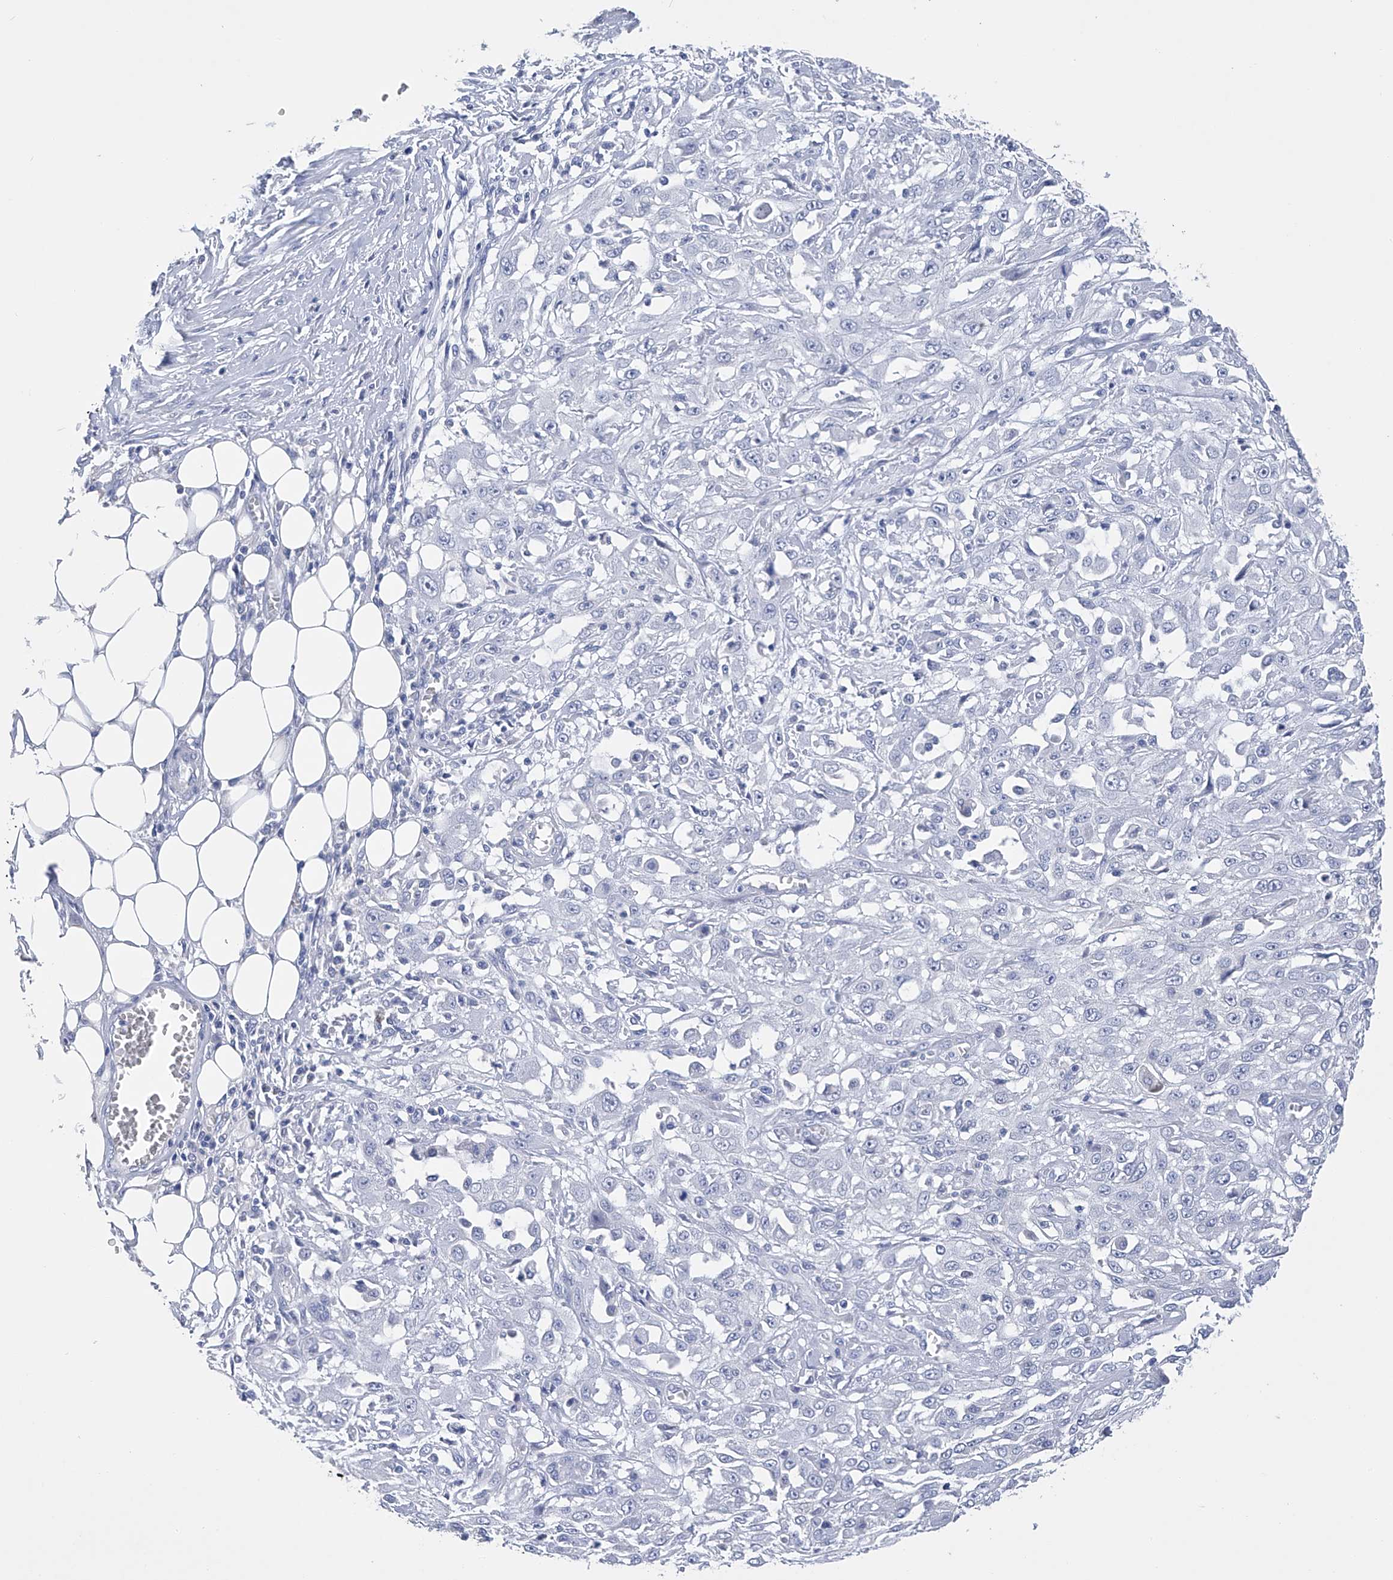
{"staining": {"intensity": "negative", "quantity": "none", "location": "none"}, "tissue": "skin cancer", "cell_type": "Tumor cells", "image_type": "cancer", "snomed": [{"axis": "morphology", "description": "Squamous cell carcinoma, NOS"}, {"axis": "morphology", "description": "Squamous cell carcinoma, metastatic, NOS"}, {"axis": "topography", "description": "Skin"}, {"axis": "topography", "description": "Lymph node"}], "caption": "There is no significant staining in tumor cells of skin squamous cell carcinoma.", "gene": "ADRA1A", "patient": {"sex": "male", "age": 75}}